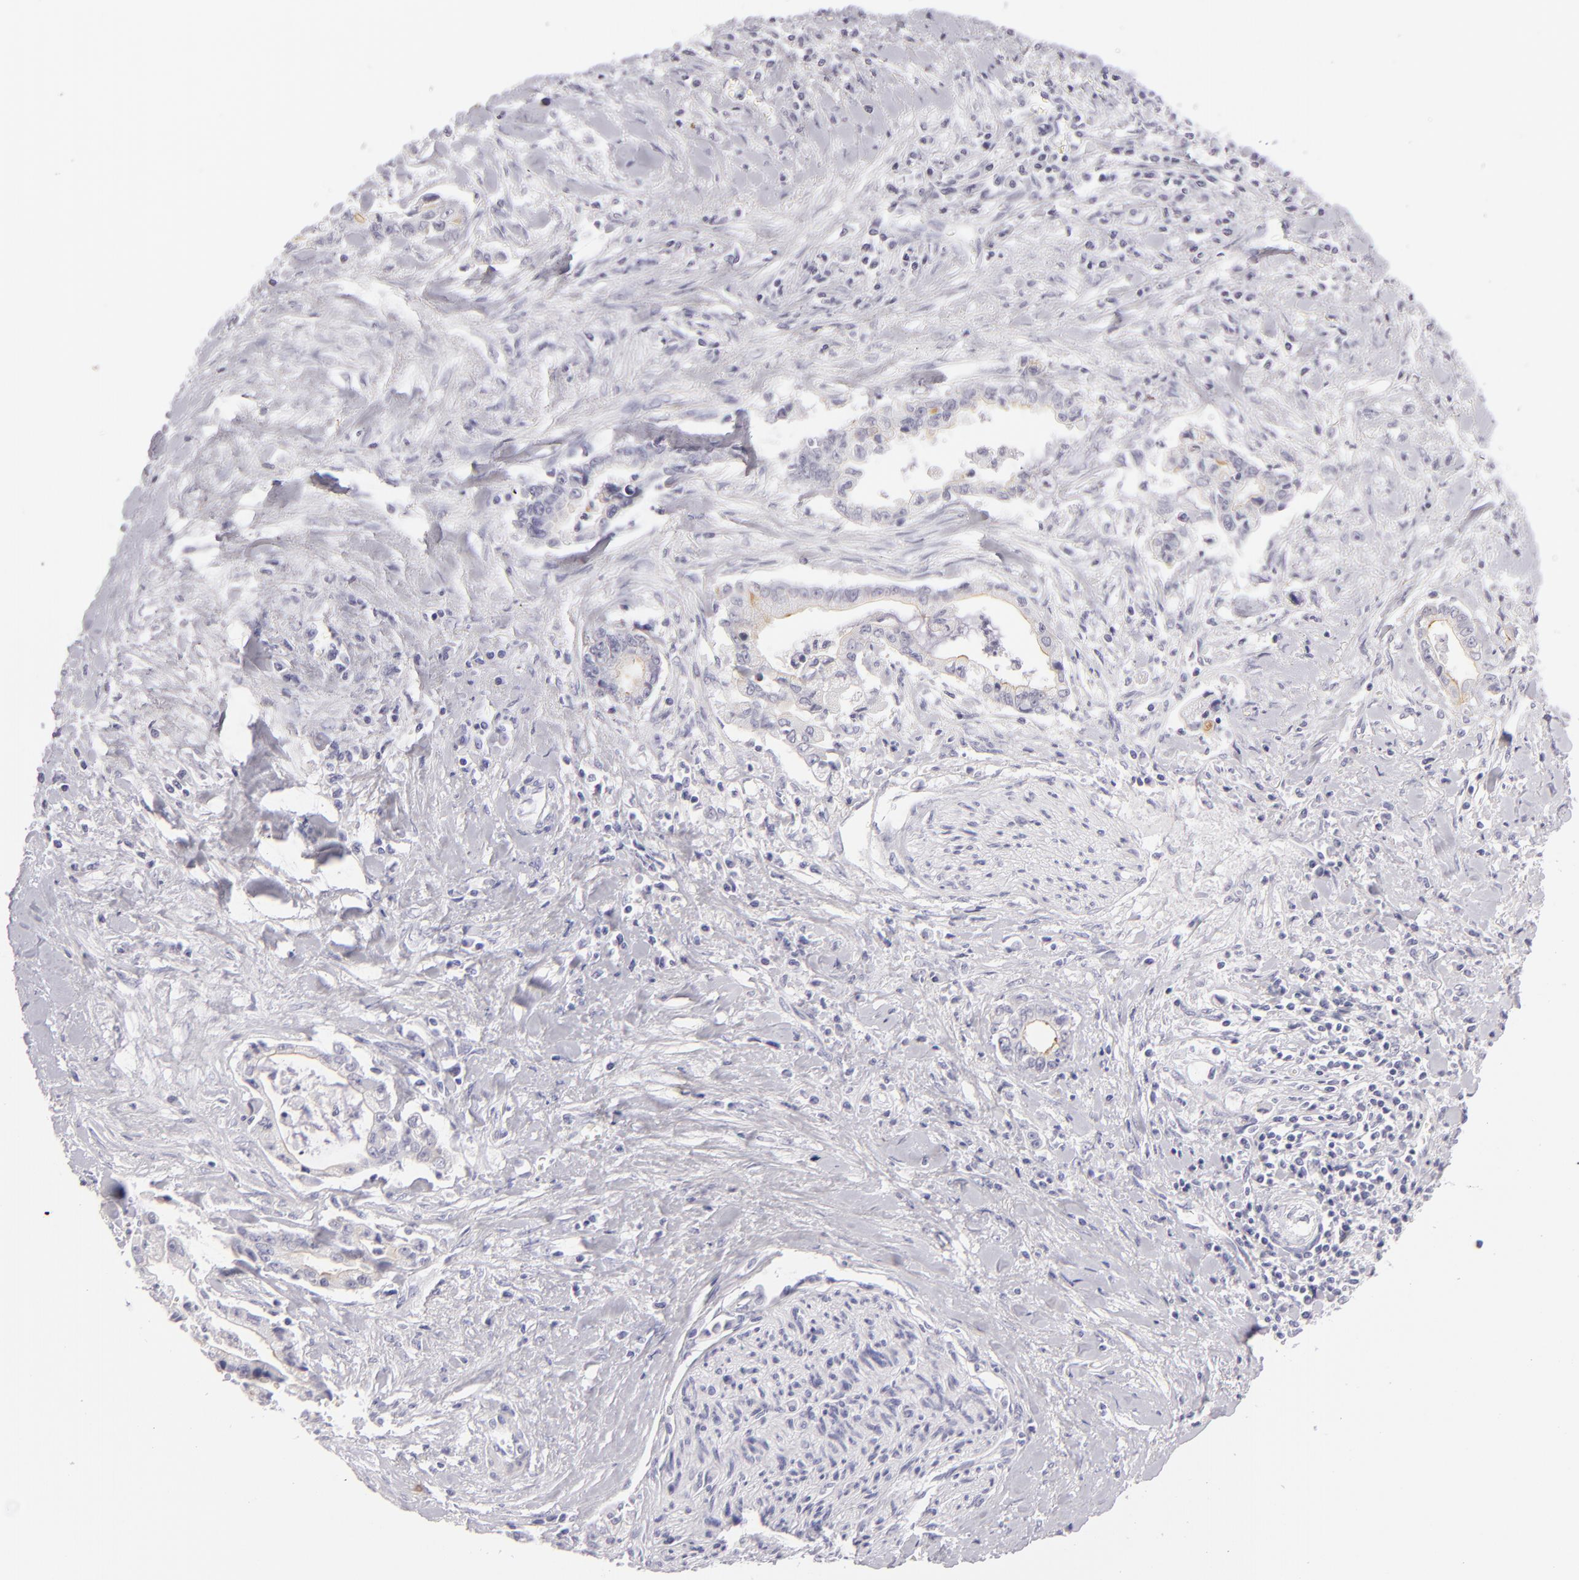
{"staining": {"intensity": "negative", "quantity": "none", "location": "none"}, "tissue": "liver cancer", "cell_type": "Tumor cells", "image_type": "cancer", "snomed": [{"axis": "morphology", "description": "Cholangiocarcinoma"}, {"axis": "topography", "description": "Liver"}], "caption": "An IHC histopathology image of liver cancer is shown. There is no staining in tumor cells of liver cancer. (DAB (3,3'-diaminobenzidine) immunohistochemistry (IHC) with hematoxylin counter stain).", "gene": "VIL1", "patient": {"sex": "male", "age": 57}}